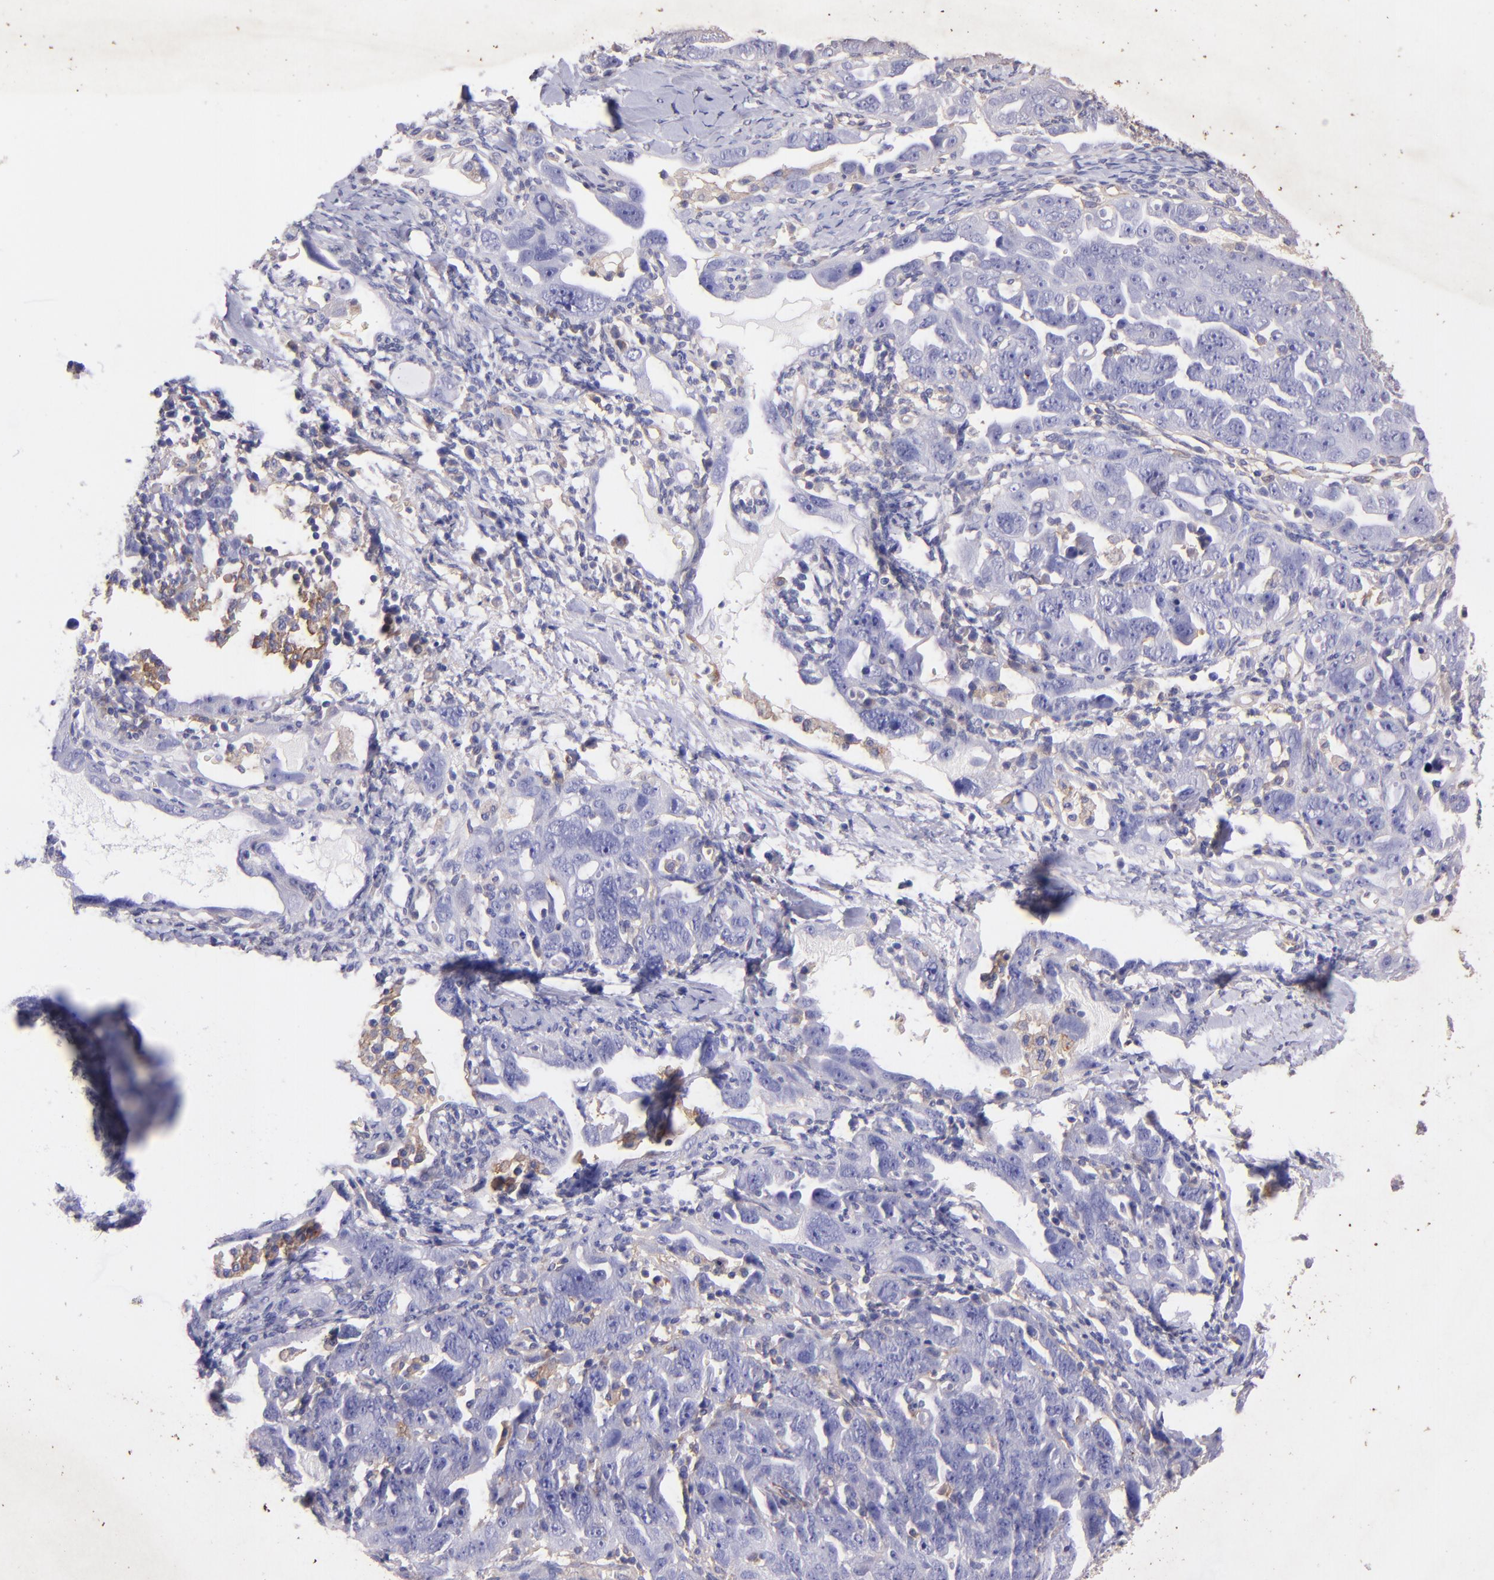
{"staining": {"intensity": "negative", "quantity": "none", "location": "none"}, "tissue": "ovarian cancer", "cell_type": "Tumor cells", "image_type": "cancer", "snomed": [{"axis": "morphology", "description": "Cystadenocarcinoma, serous, NOS"}, {"axis": "topography", "description": "Ovary"}], "caption": "Immunohistochemistry (IHC) of human ovarian cancer (serous cystadenocarcinoma) exhibits no expression in tumor cells.", "gene": "RET", "patient": {"sex": "female", "age": 66}}